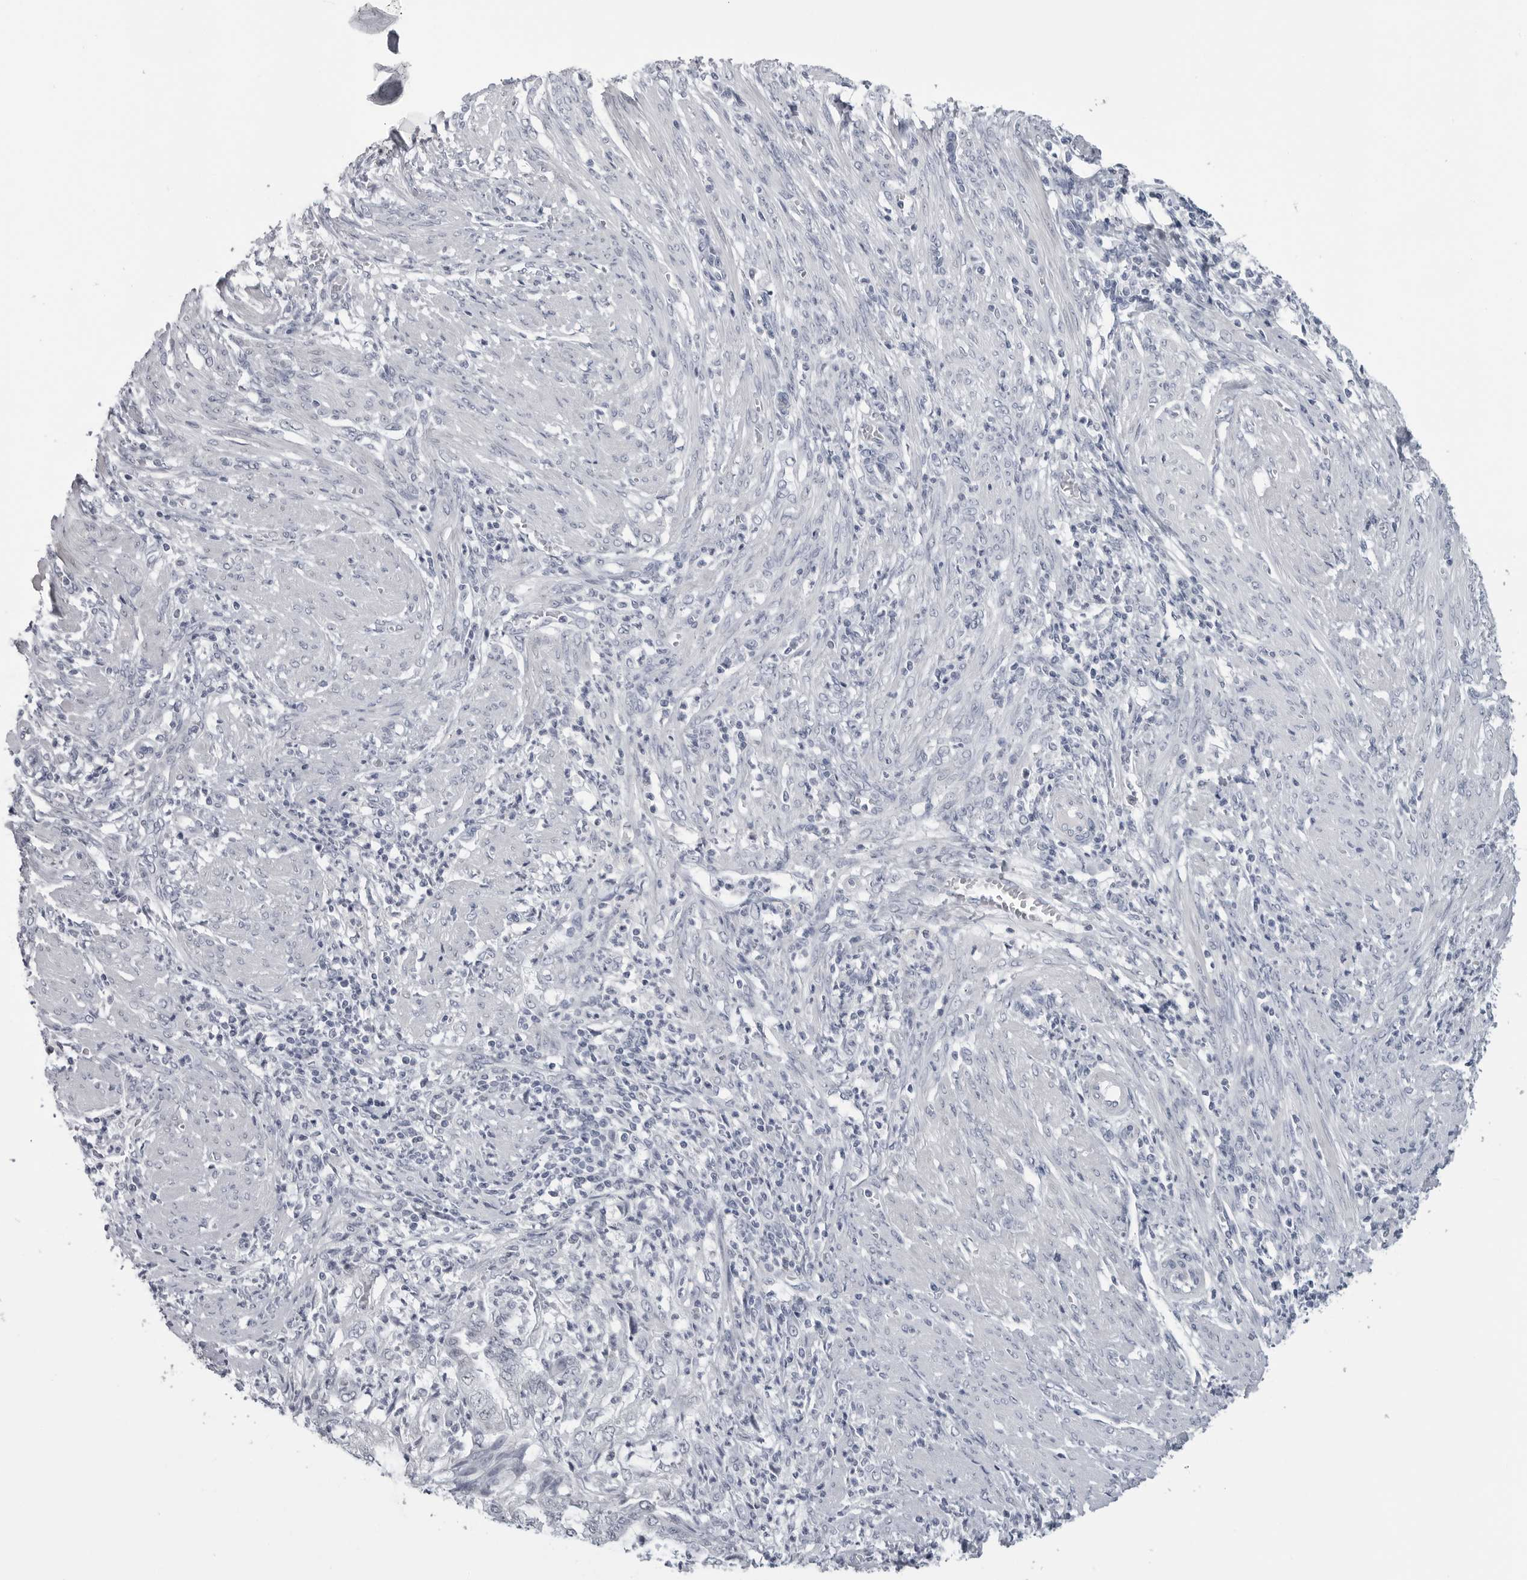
{"staining": {"intensity": "negative", "quantity": "none", "location": "none"}, "tissue": "endometrial cancer", "cell_type": "Tumor cells", "image_type": "cancer", "snomed": [{"axis": "morphology", "description": "Adenocarcinoma, NOS"}, {"axis": "topography", "description": "Endometrium"}], "caption": "The micrograph displays no significant positivity in tumor cells of adenocarcinoma (endometrial).", "gene": "PGA3", "patient": {"sex": "female", "age": 51}}